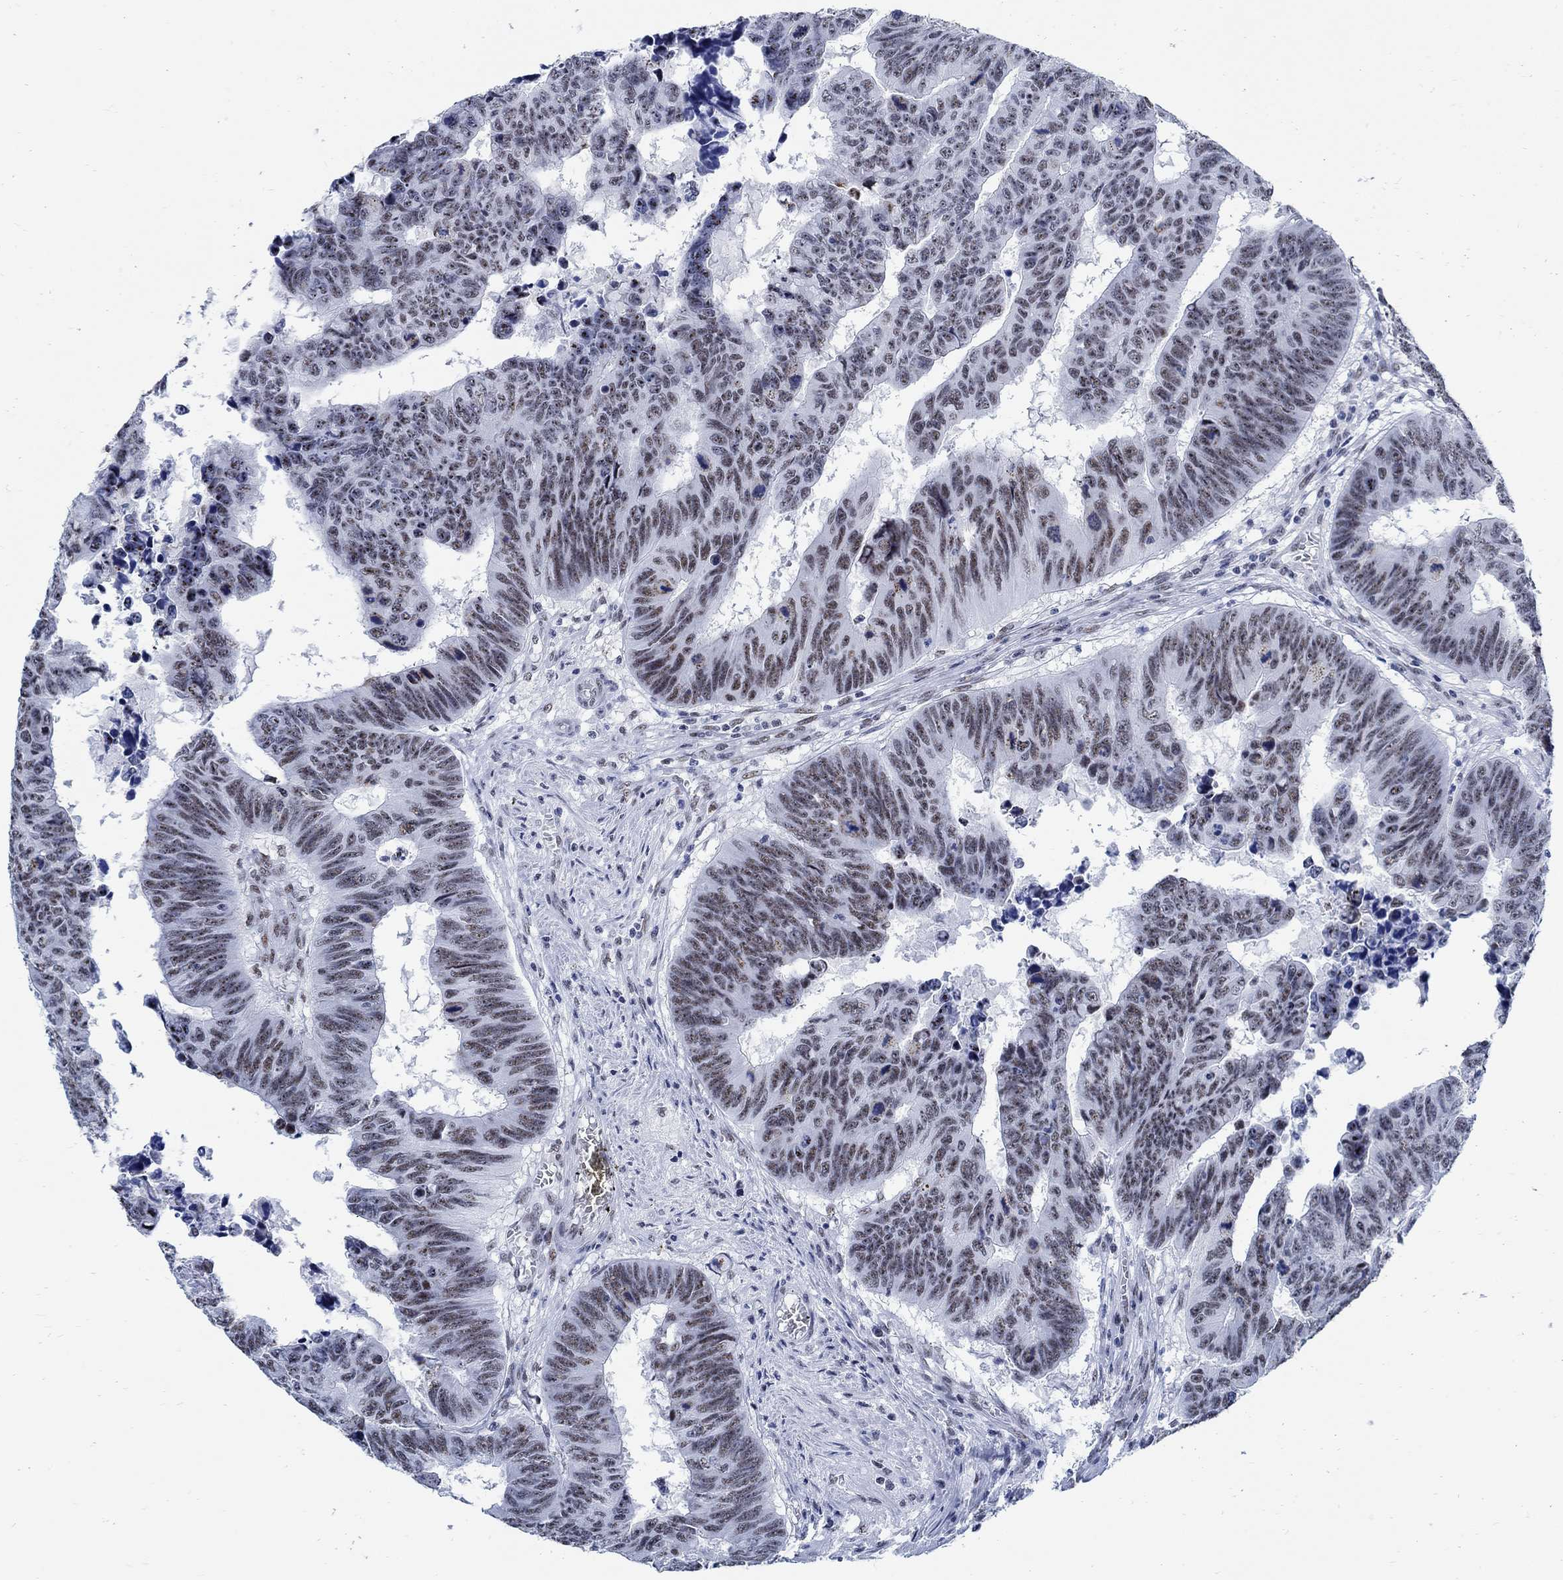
{"staining": {"intensity": "weak", "quantity": ">75%", "location": "nuclear"}, "tissue": "colorectal cancer", "cell_type": "Tumor cells", "image_type": "cancer", "snomed": [{"axis": "morphology", "description": "Adenocarcinoma, NOS"}, {"axis": "topography", "description": "Appendix"}, {"axis": "topography", "description": "Colon"}, {"axis": "topography", "description": "Cecum"}, {"axis": "topography", "description": "Colon asc"}], "caption": "Colorectal cancer stained with DAB (3,3'-diaminobenzidine) immunohistochemistry (IHC) shows low levels of weak nuclear staining in about >75% of tumor cells.", "gene": "DLK1", "patient": {"sex": "female", "age": 85}}